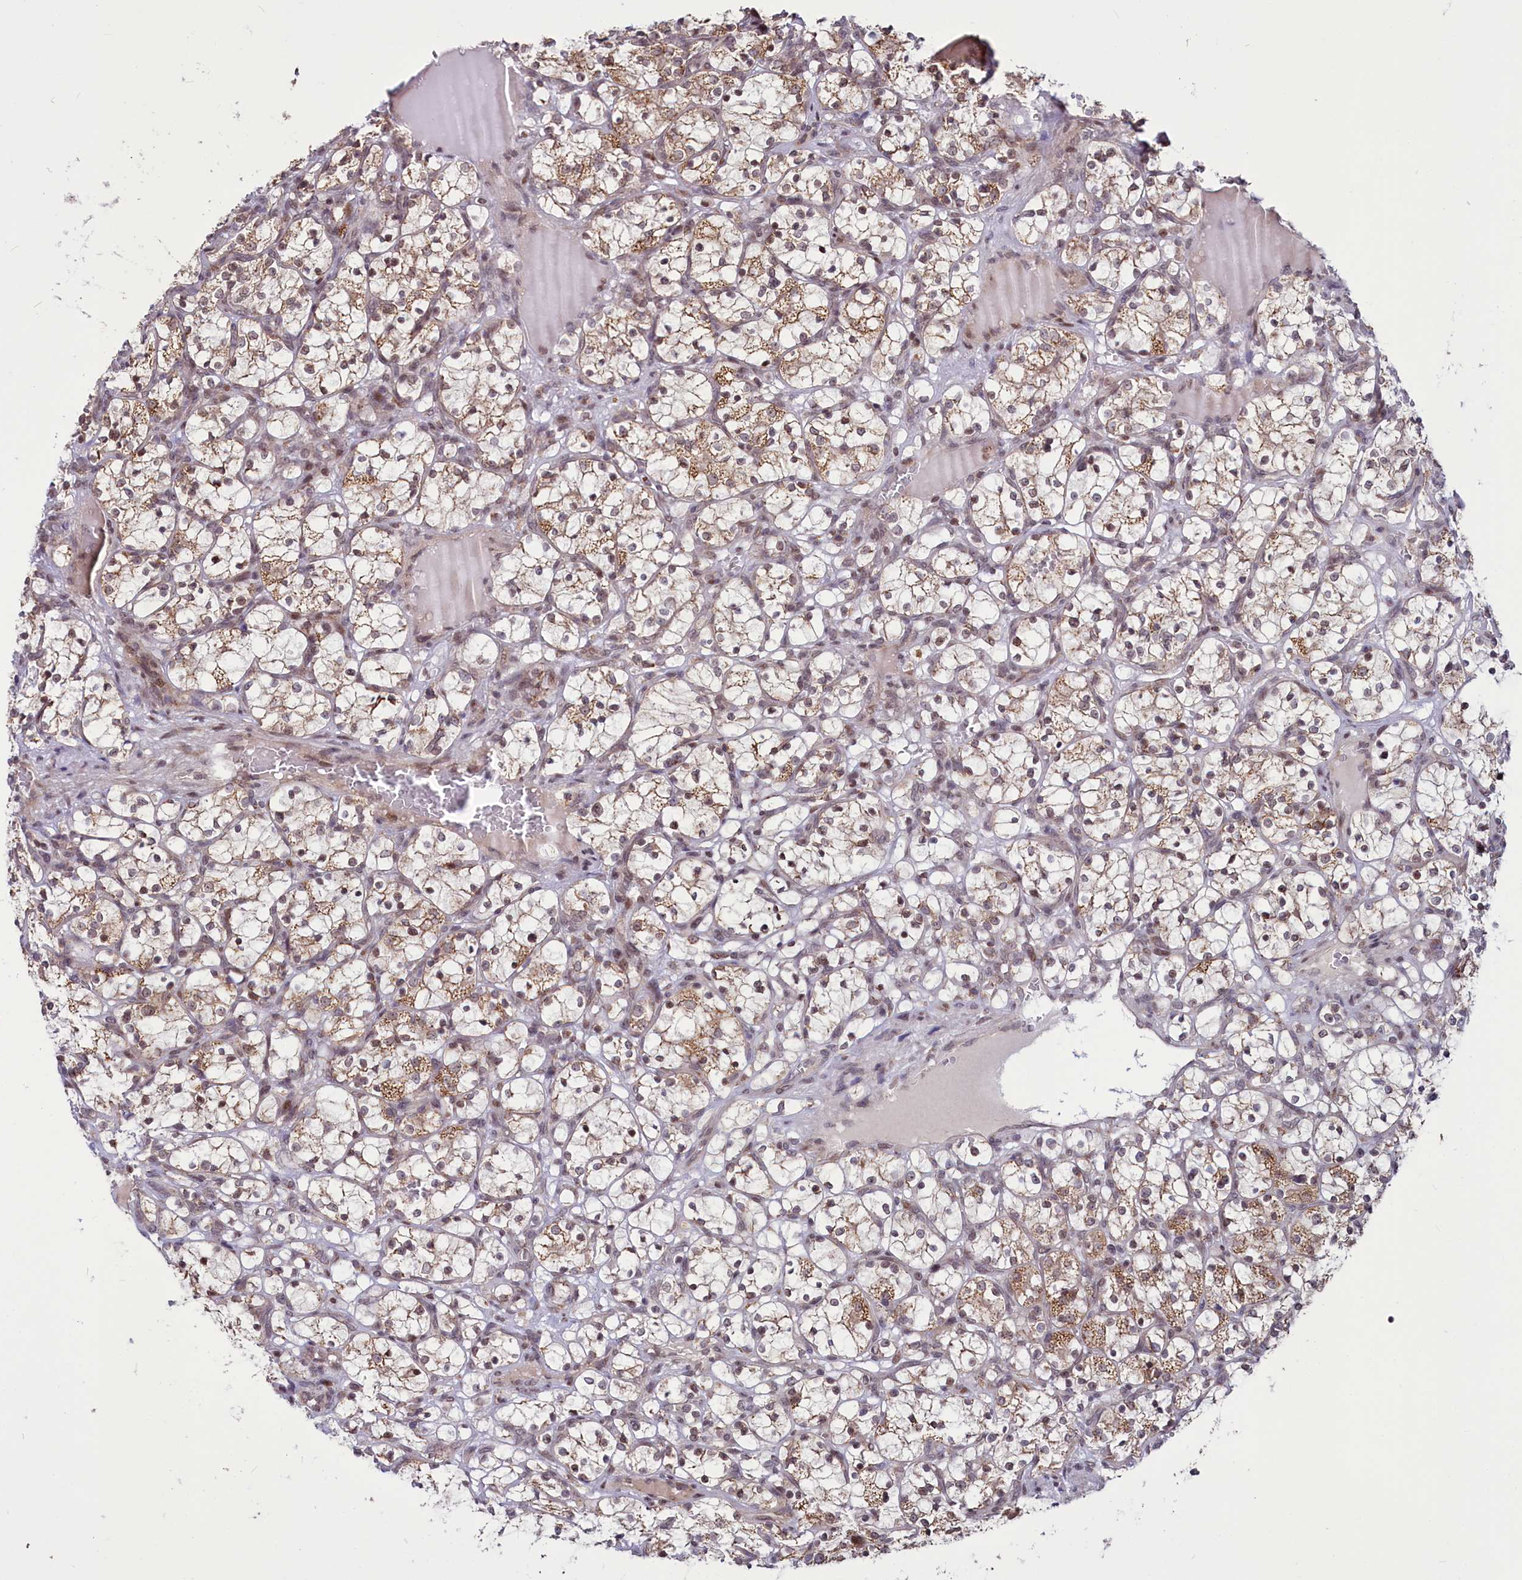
{"staining": {"intensity": "moderate", "quantity": "25%-75%", "location": "cytoplasmic/membranous,nuclear"}, "tissue": "renal cancer", "cell_type": "Tumor cells", "image_type": "cancer", "snomed": [{"axis": "morphology", "description": "Adenocarcinoma, NOS"}, {"axis": "topography", "description": "Kidney"}], "caption": "An IHC image of tumor tissue is shown. Protein staining in brown labels moderate cytoplasmic/membranous and nuclear positivity in renal adenocarcinoma within tumor cells.", "gene": "PHC3", "patient": {"sex": "female", "age": 69}}